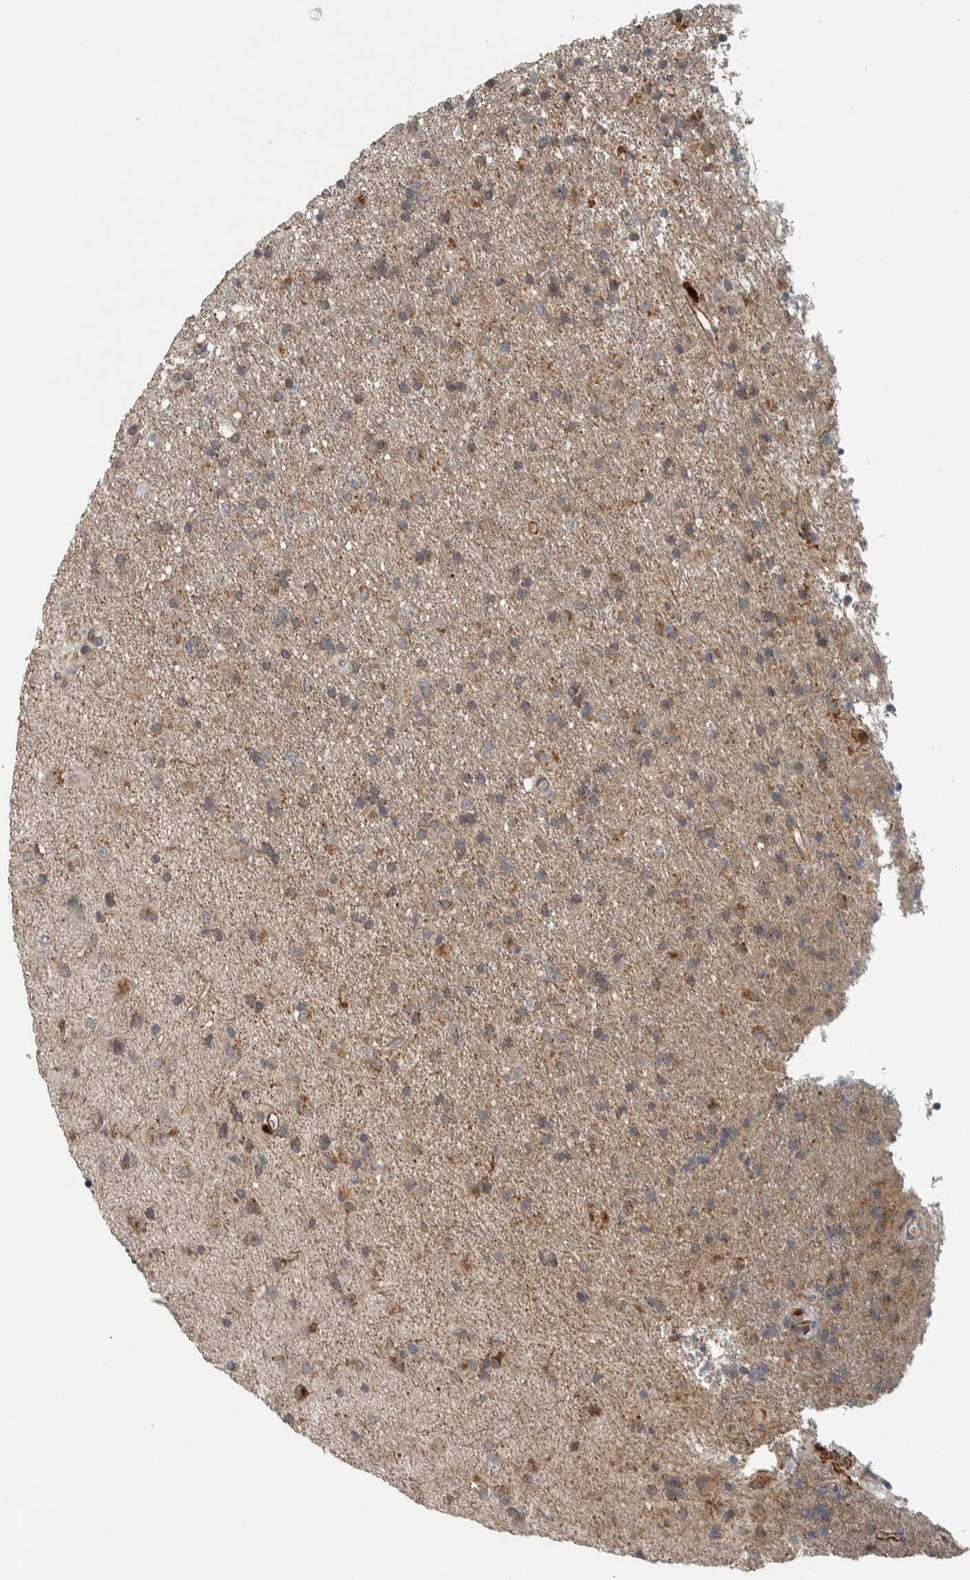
{"staining": {"intensity": "weak", "quantity": ">75%", "location": "cytoplasmic/membranous"}, "tissue": "glioma", "cell_type": "Tumor cells", "image_type": "cancer", "snomed": [{"axis": "morphology", "description": "Glioma, malignant, Low grade"}, {"axis": "topography", "description": "Brain"}], "caption": "Immunohistochemical staining of malignant glioma (low-grade) exhibits weak cytoplasmic/membranous protein expression in about >75% of tumor cells. The protein of interest is shown in brown color, while the nuclei are stained blue.", "gene": "LBHD1", "patient": {"sex": "male", "age": 65}}